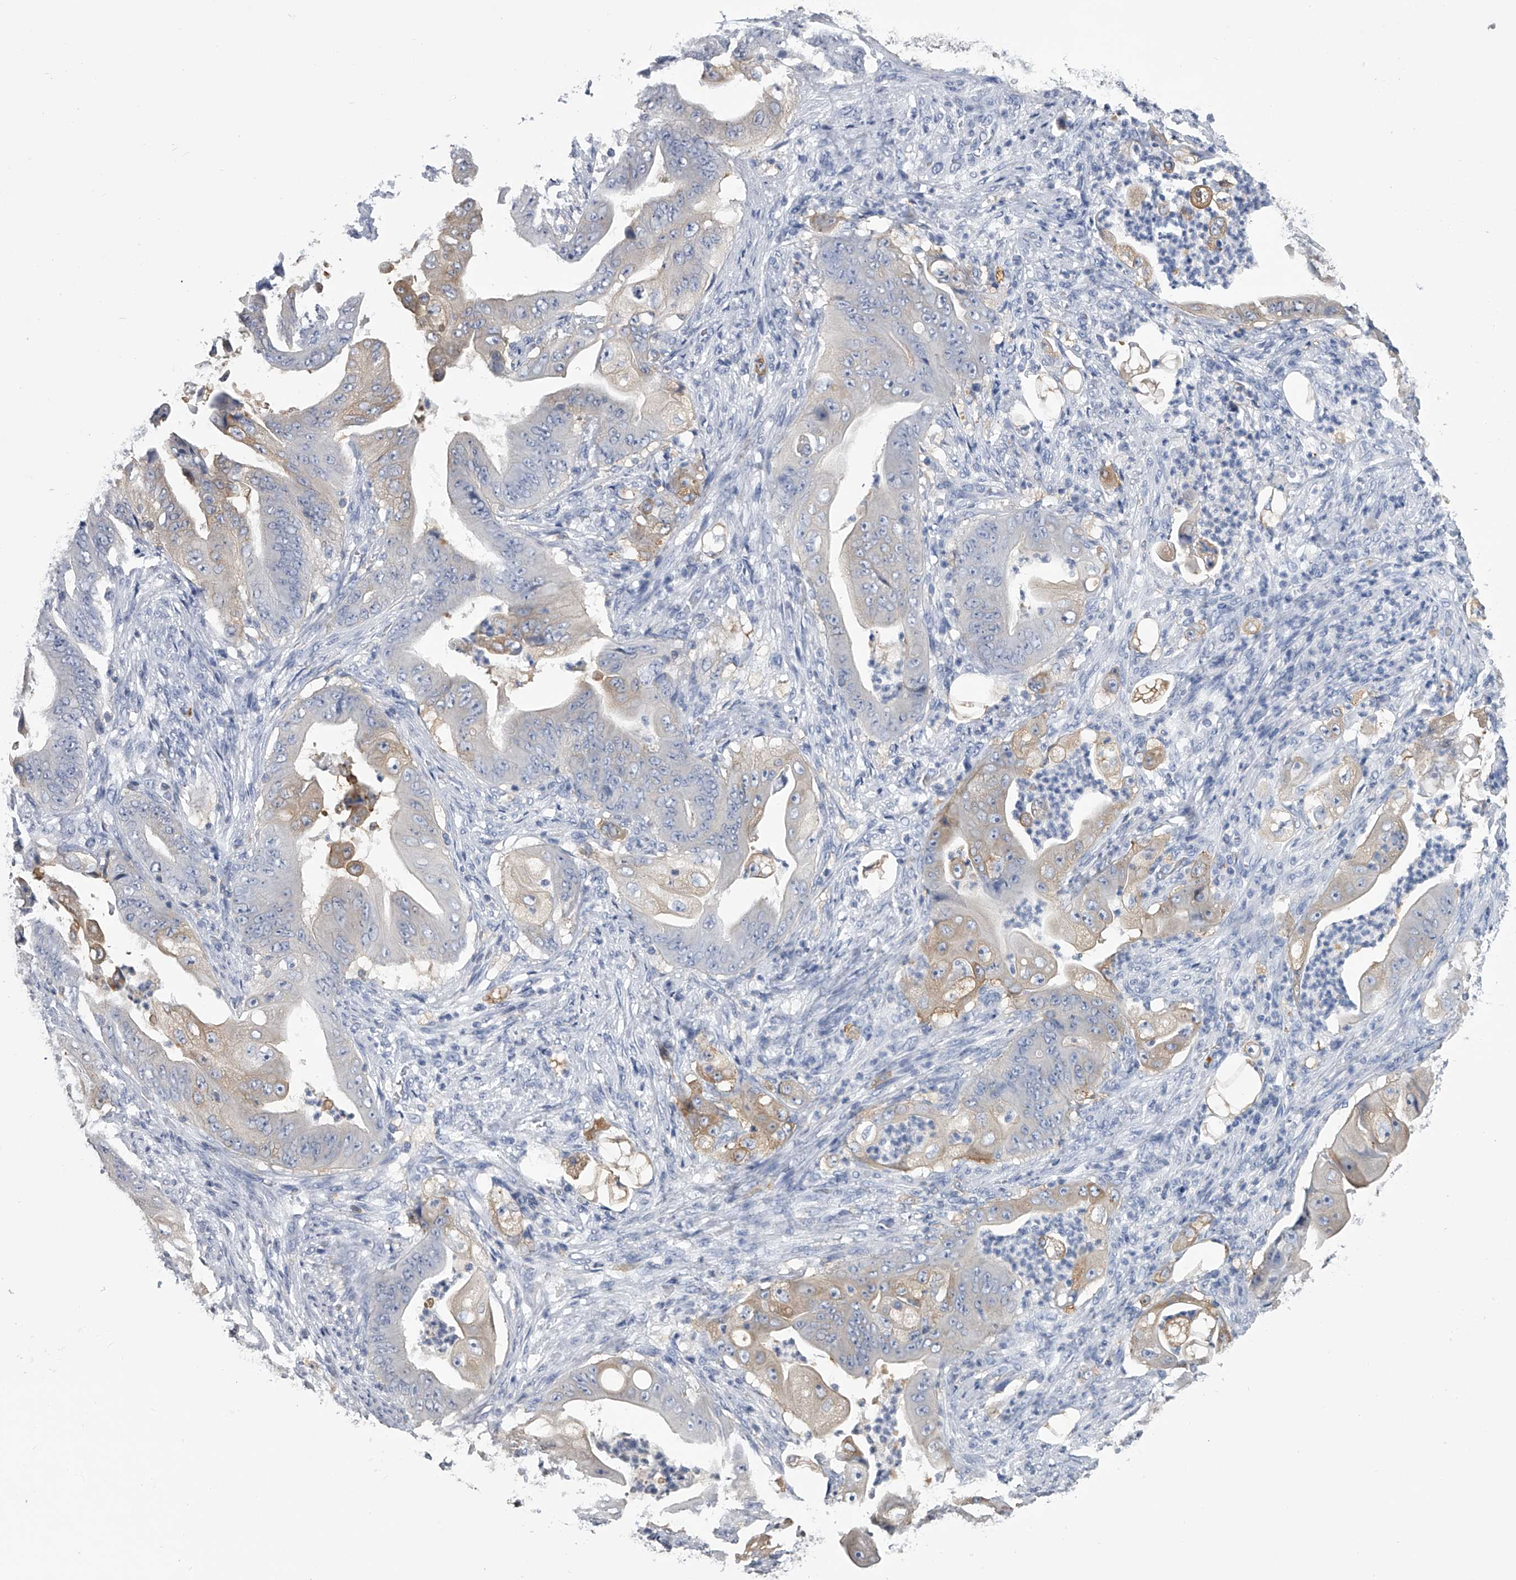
{"staining": {"intensity": "moderate", "quantity": "25%-75%", "location": "cytoplasmic/membranous"}, "tissue": "stomach cancer", "cell_type": "Tumor cells", "image_type": "cancer", "snomed": [{"axis": "morphology", "description": "Adenocarcinoma, NOS"}, {"axis": "topography", "description": "Stomach"}], "caption": "Stomach cancer tissue reveals moderate cytoplasmic/membranous expression in approximately 25%-75% of tumor cells, visualized by immunohistochemistry. The staining was performed using DAB to visualize the protein expression in brown, while the nuclei were stained in blue with hematoxylin (Magnification: 20x).", "gene": "TASP1", "patient": {"sex": "female", "age": 73}}